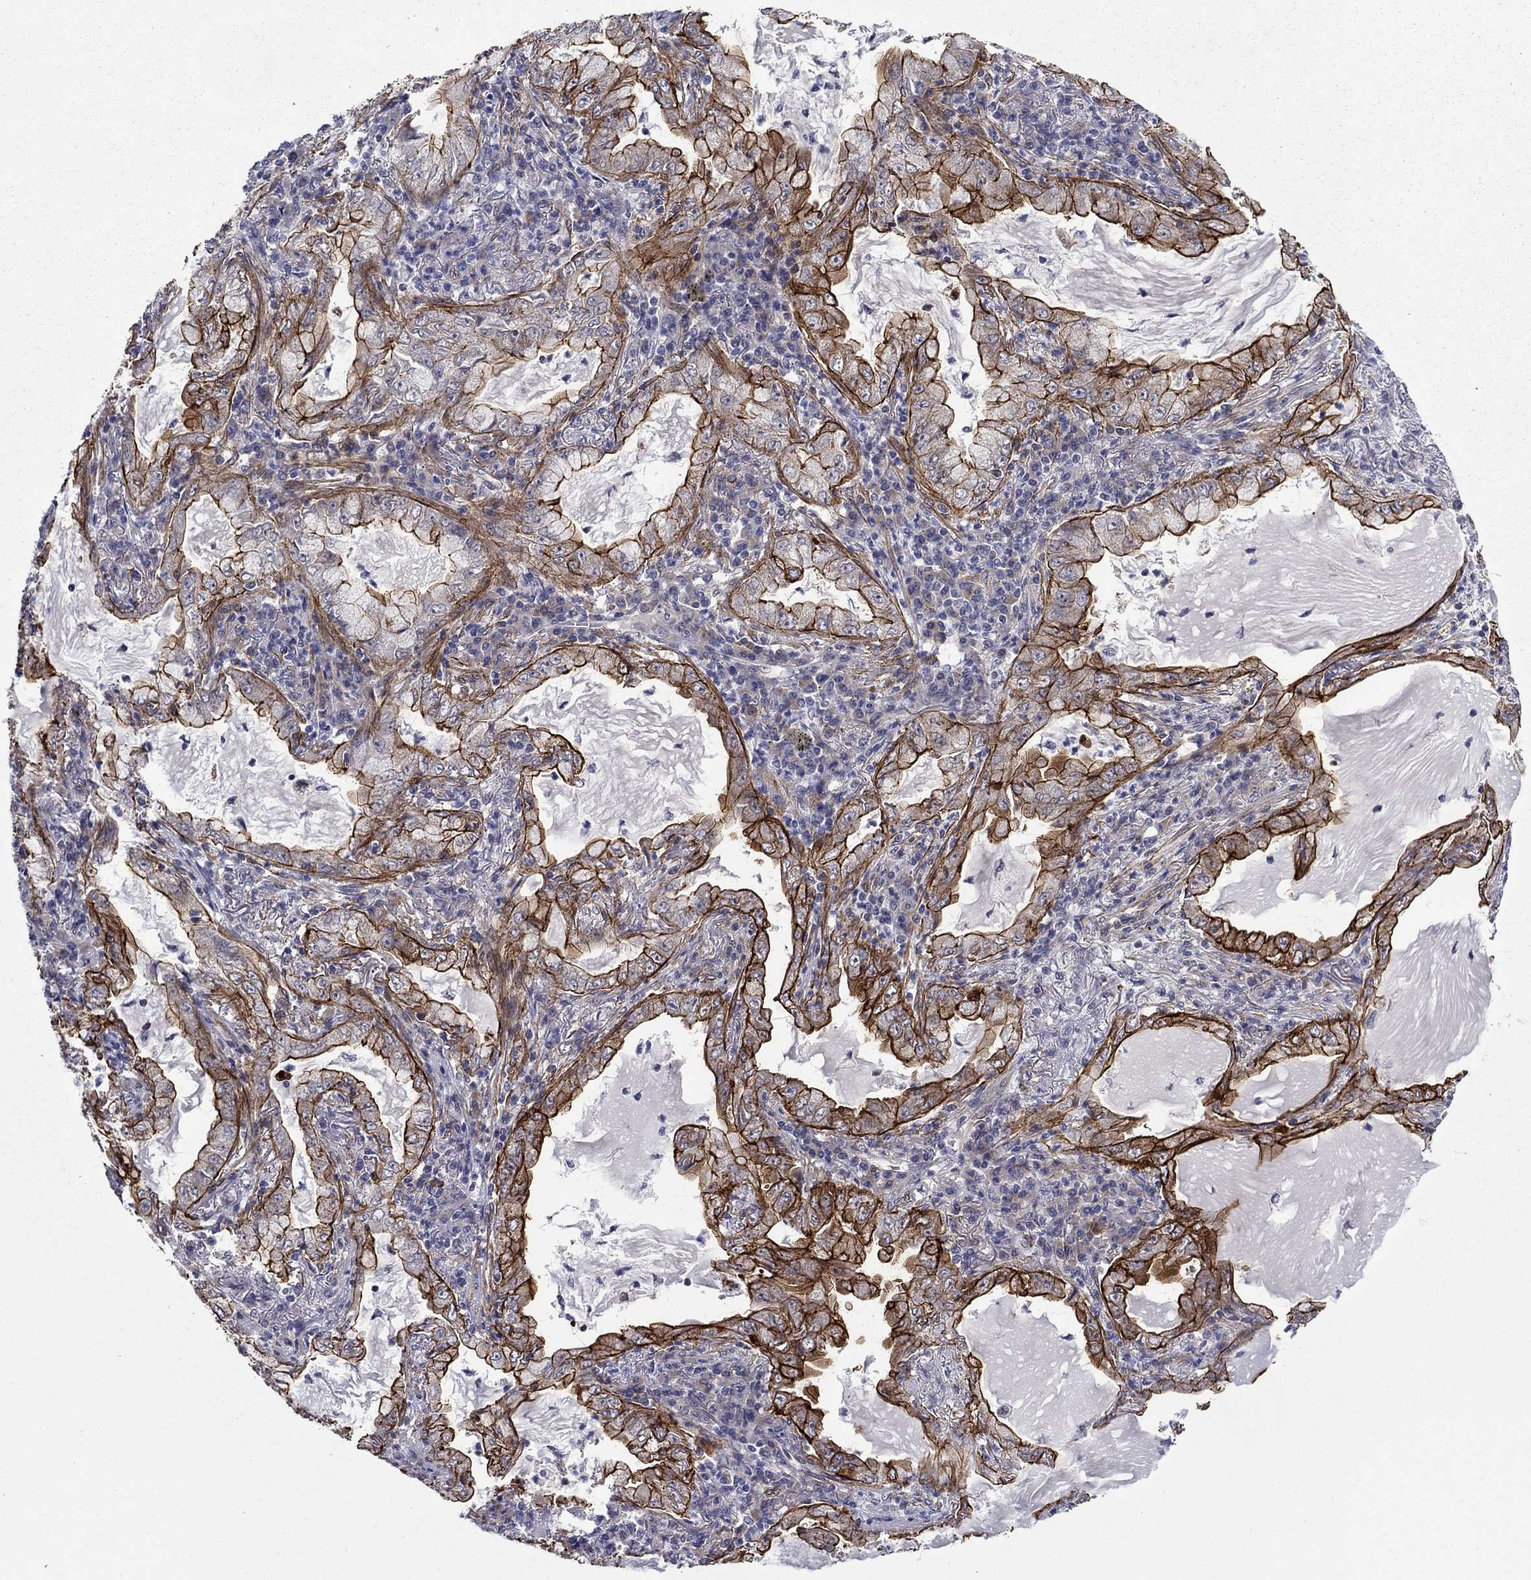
{"staining": {"intensity": "strong", "quantity": ">75%", "location": "cytoplasmic/membranous"}, "tissue": "lung cancer", "cell_type": "Tumor cells", "image_type": "cancer", "snomed": [{"axis": "morphology", "description": "Adenocarcinoma, NOS"}, {"axis": "topography", "description": "Lung"}], "caption": "High-power microscopy captured an immunohistochemistry image of lung cancer (adenocarcinoma), revealing strong cytoplasmic/membranous staining in about >75% of tumor cells. The staining was performed using DAB to visualize the protein expression in brown, while the nuclei were stained in blue with hematoxylin (Magnification: 20x).", "gene": "LMO7", "patient": {"sex": "female", "age": 73}}